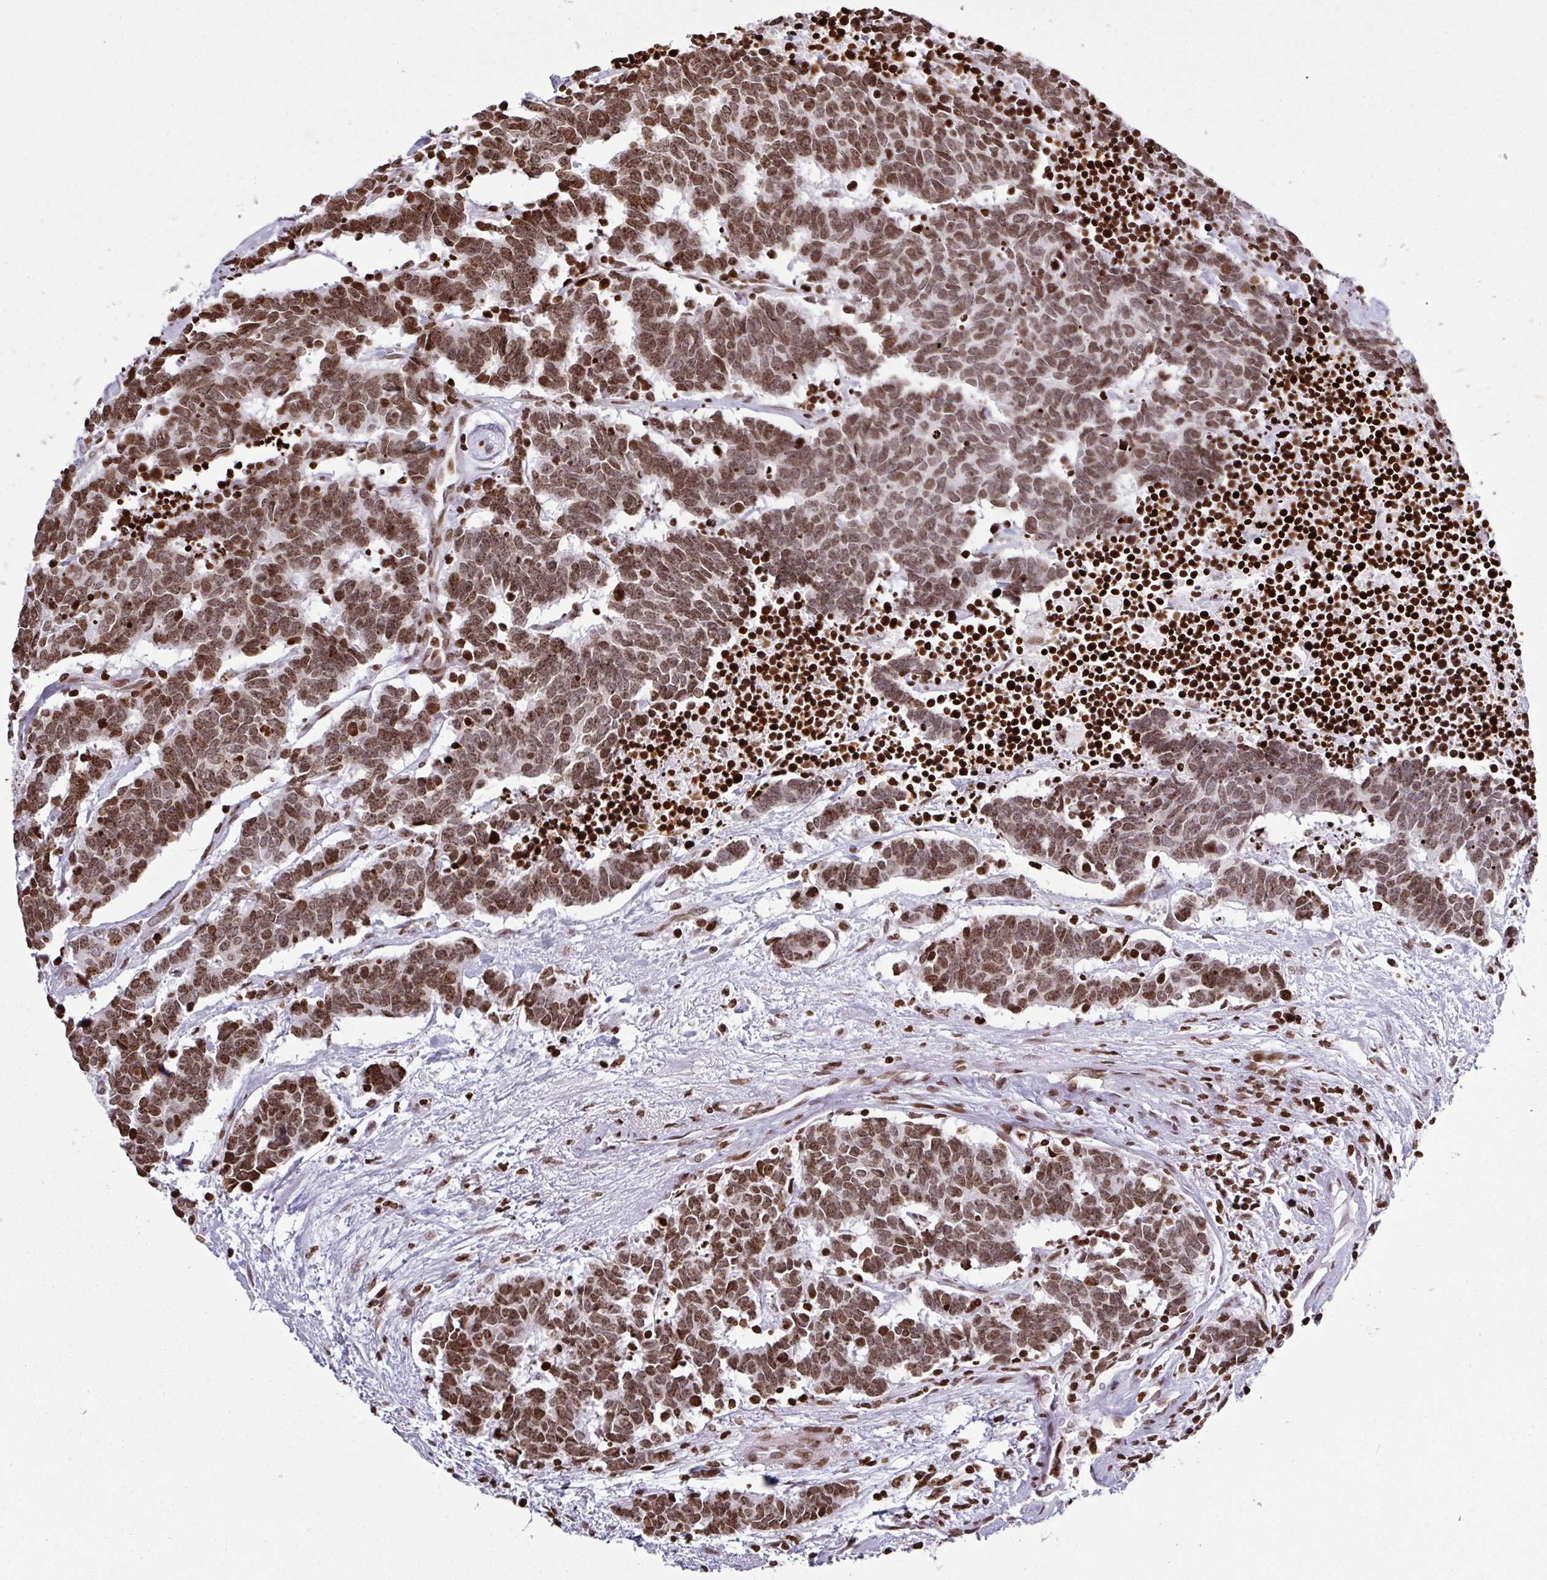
{"staining": {"intensity": "moderate", "quantity": ">75%", "location": "nuclear"}, "tissue": "carcinoid", "cell_type": "Tumor cells", "image_type": "cancer", "snomed": [{"axis": "morphology", "description": "Carcinoma, NOS"}, {"axis": "morphology", "description": "Carcinoid, malignant, NOS"}, {"axis": "topography", "description": "Urinary bladder"}], "caption": "Protein staining of carcinoid tissue exhibits moderate nuclear expression in about >75% of tumor cells.", "gene": "RASL11A", "patient": {"sex": "male", "age": 57}}